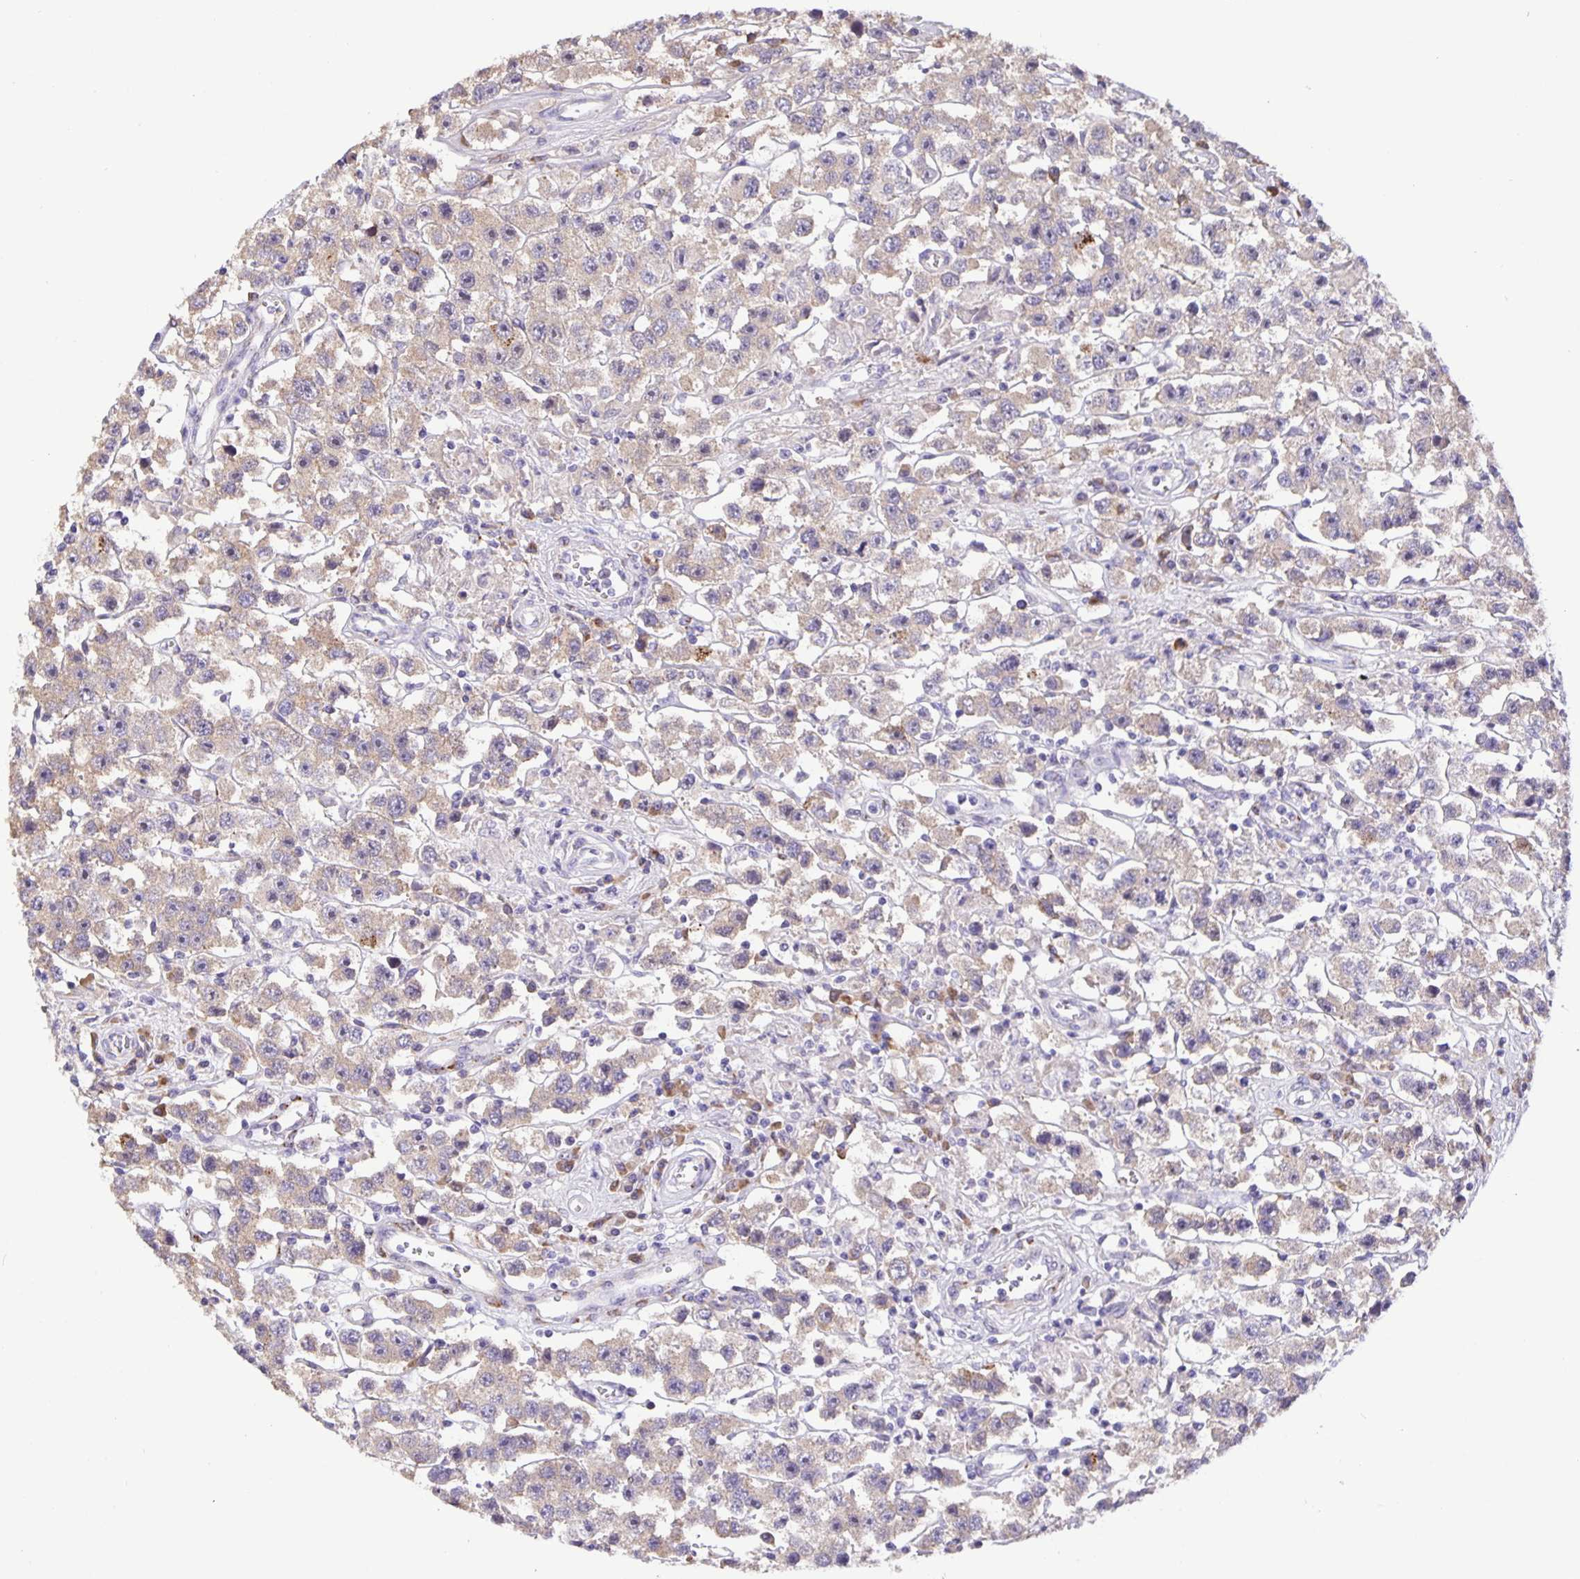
{"staining": {"intensity": "weak", "quantity": ">75%", "location": "cytoplasmic/membranous"}, "tissue": "testis cancer", "cell_type": "Tumor cells", "image_type": "cancer", "snomed": [{"axis": "morphology", "description": "Seminoma, NOS"}, {"axis": "topography", "description": "Testis"}], "caption": "Immunohistochemical staining of human testis seminoma reveals weak cytoplasmic/membranous protein positivity in about >75% of tumor cells.", "gene": "EML6", "patient": {"sex": "male", "age": 45}}